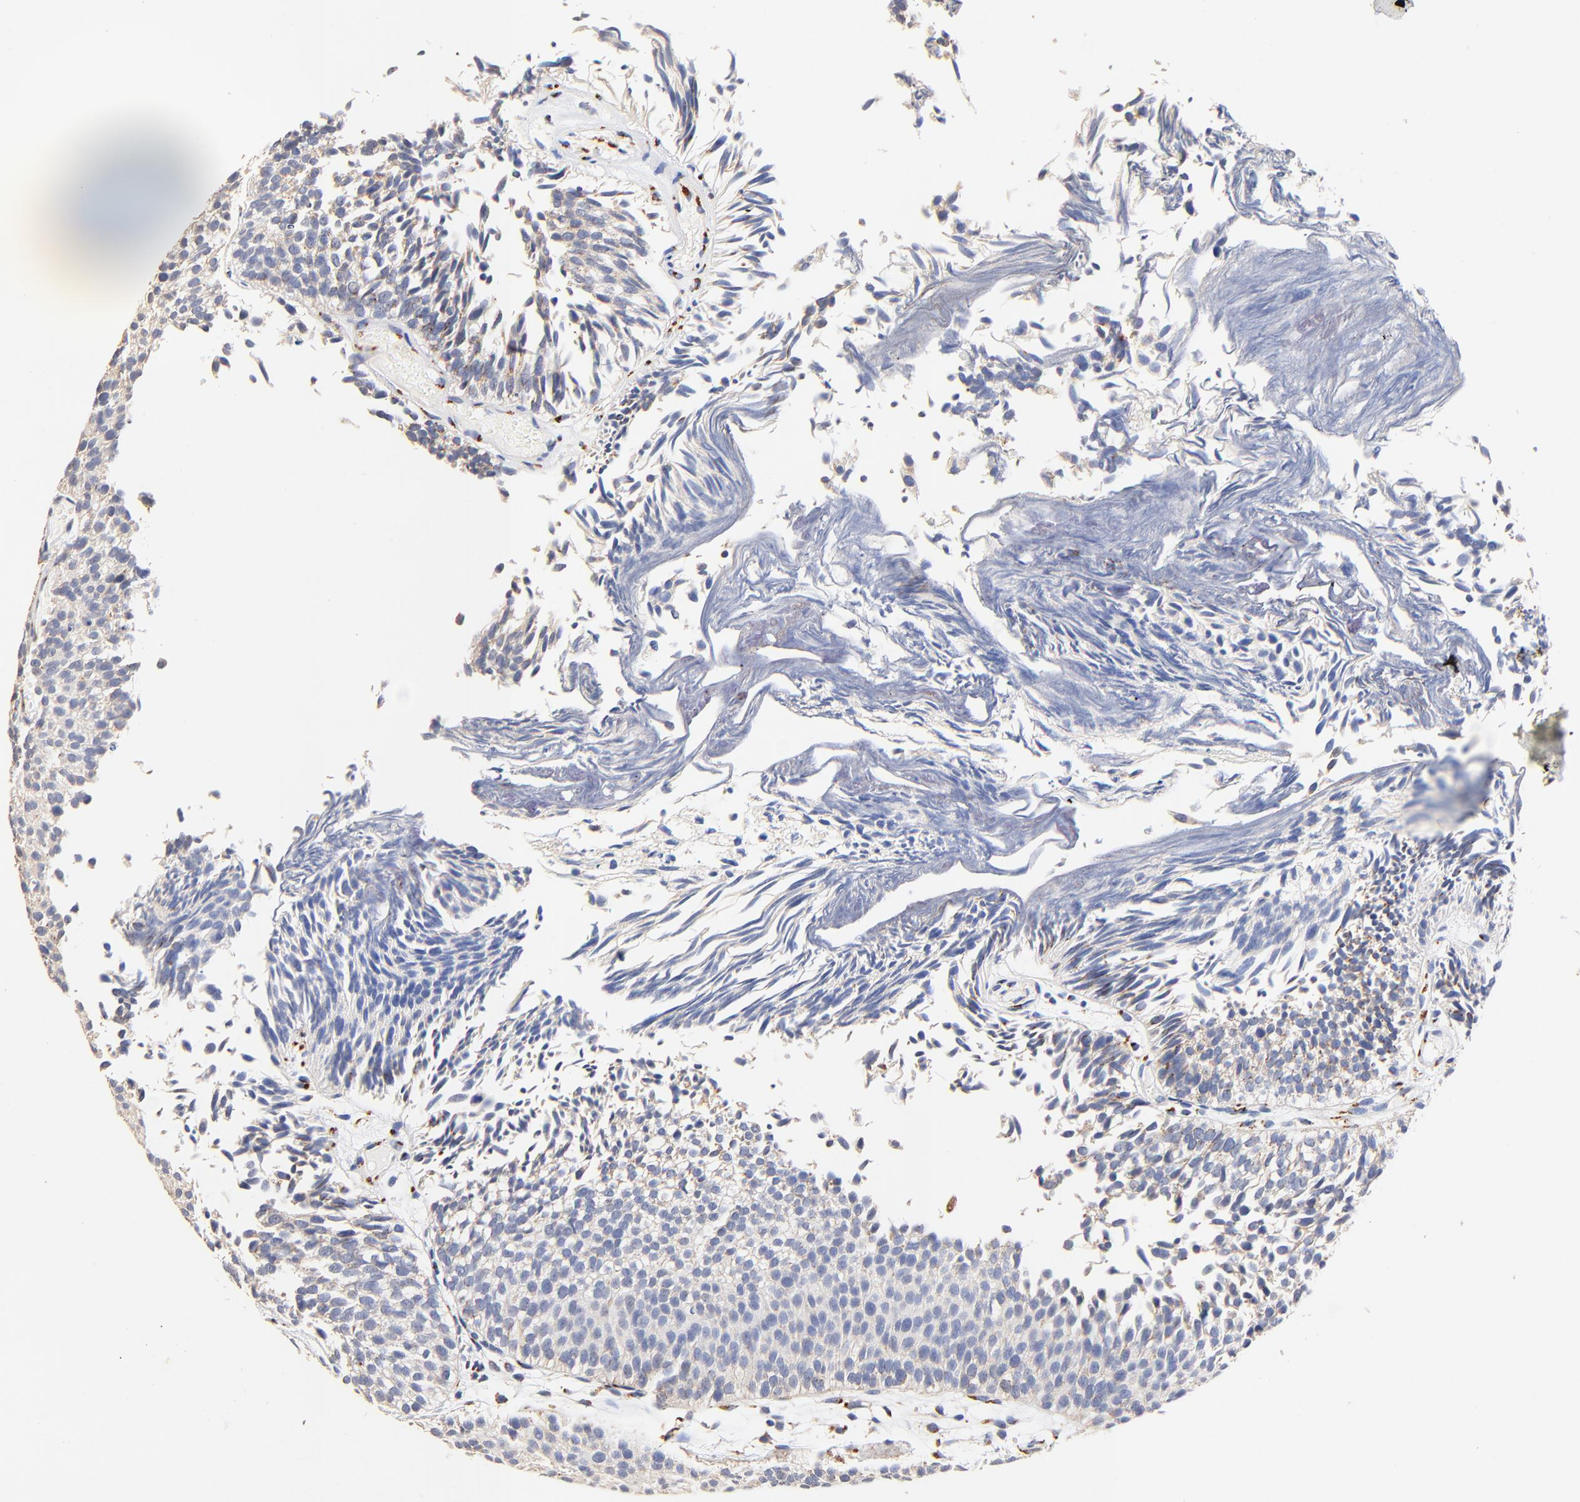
{"staining": {"intensity": "negative", "quantity": "none", "location": "none"}, "tissue": "urothelial cancer", "cell_type": "Tumor cells", "image_type": "cancer", "snomed": [{"axis": "morphology", "description": "Urothelial carcinoma, Low grade"}, {"axis": "topography", "description": "Urinary bladder"}], "caption": "Urothelial carcinoma (low-grade) was stained to show a protein in brown. There is no significant positivity in tumor cells. Nuclei are stained in blue.", "gene": "FMNL3", "patient": {"sex": "male", "age": 84}}